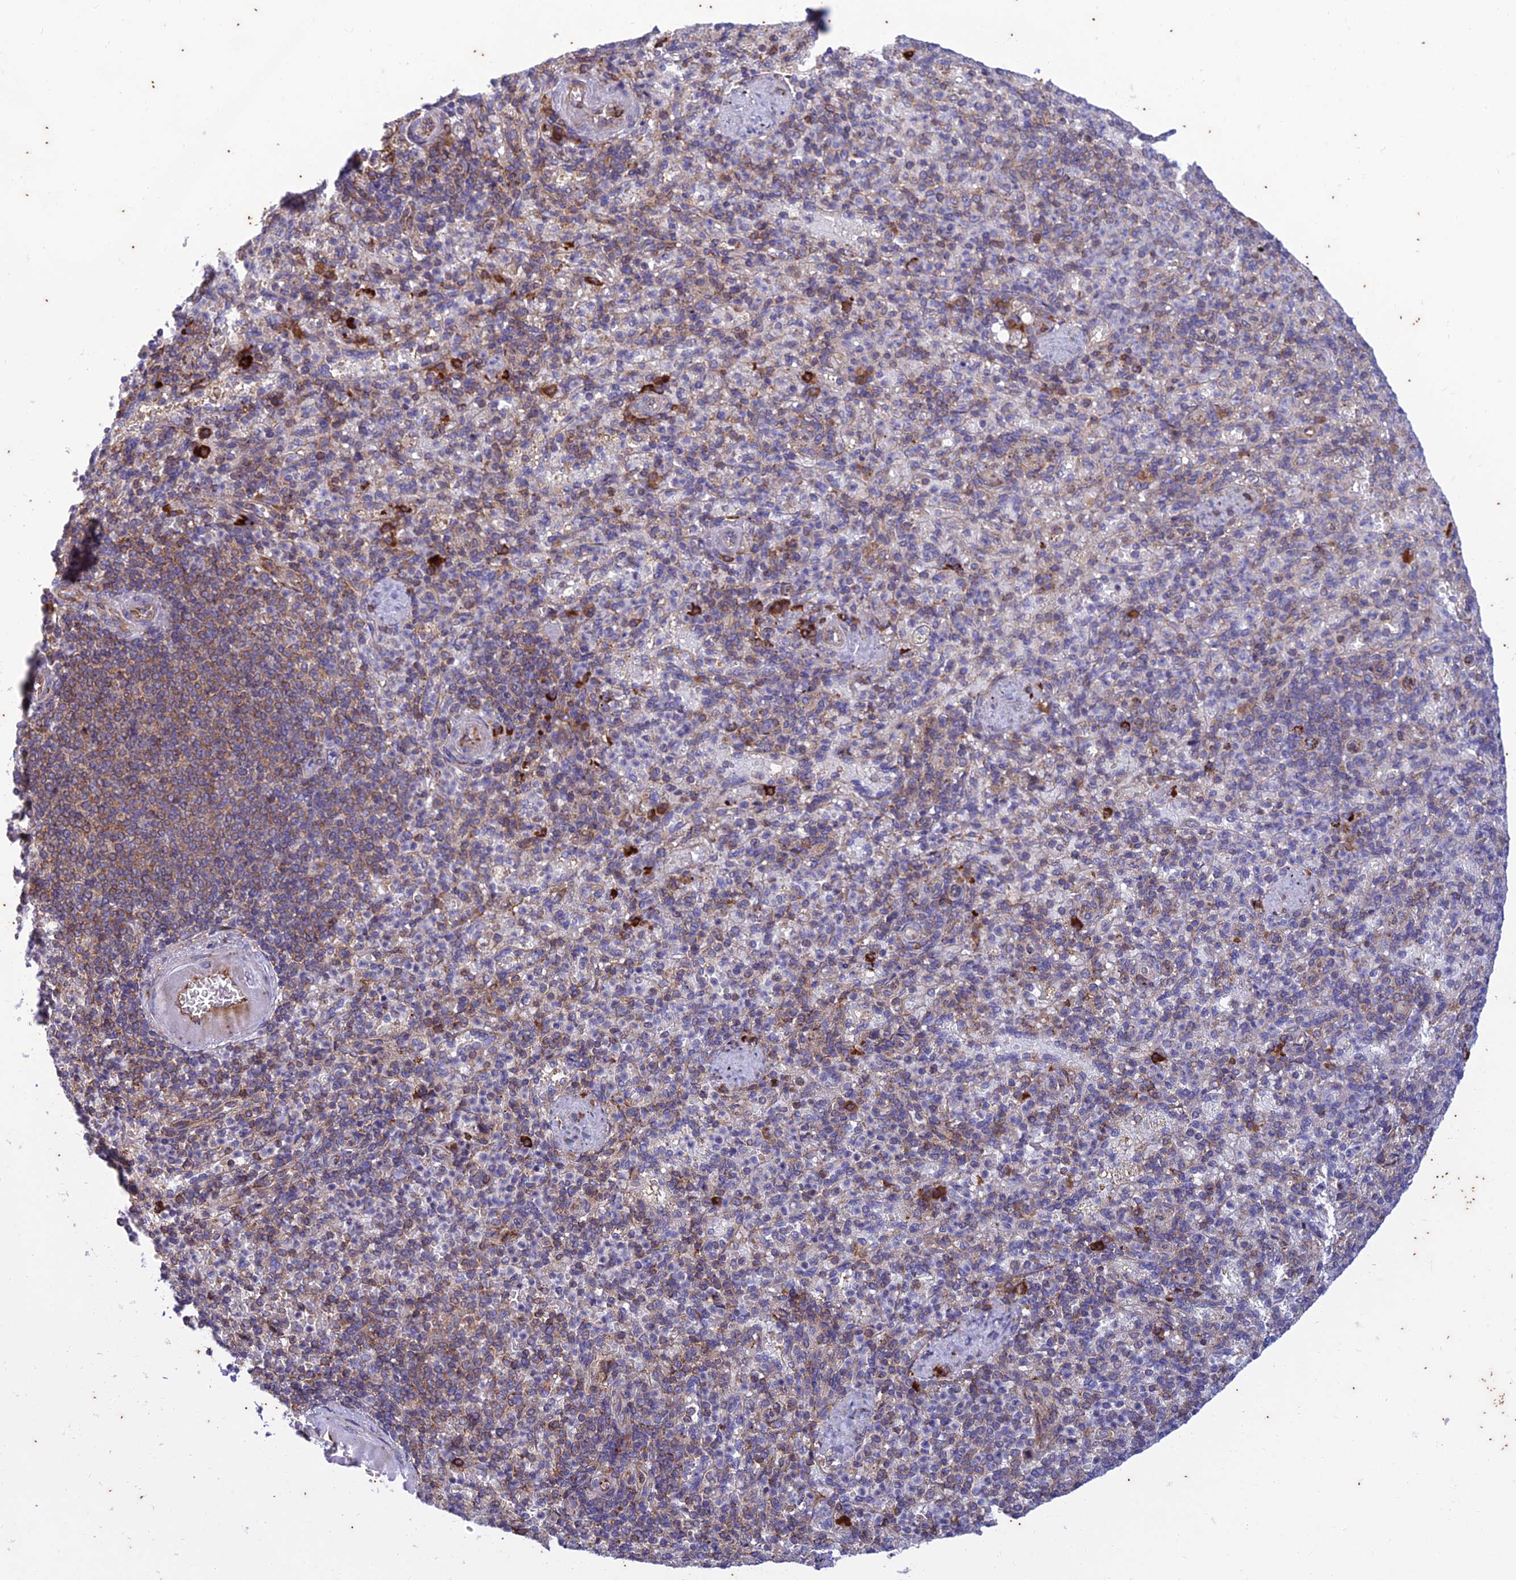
{"staining": {"intensity": "strong", "quantity": "<25%", "location": "cytoplasmic/membranous"}, "tissue": "spleen", "cell_type": "Cells in red pulp", "image_type": "normal", "snomed": [{"axis": "morphology", "description": "Normal tissue, NOS"}, {"axis": "topography", "description": "Spleen"}], "caption": "Protein analysis of unremarkable spleen shows strong cytoplasmic/membranous staining in approximately <25% of cells in red pulp.", "gene": "PIMREG", "patient": {"sex": "female", "age": 74}}